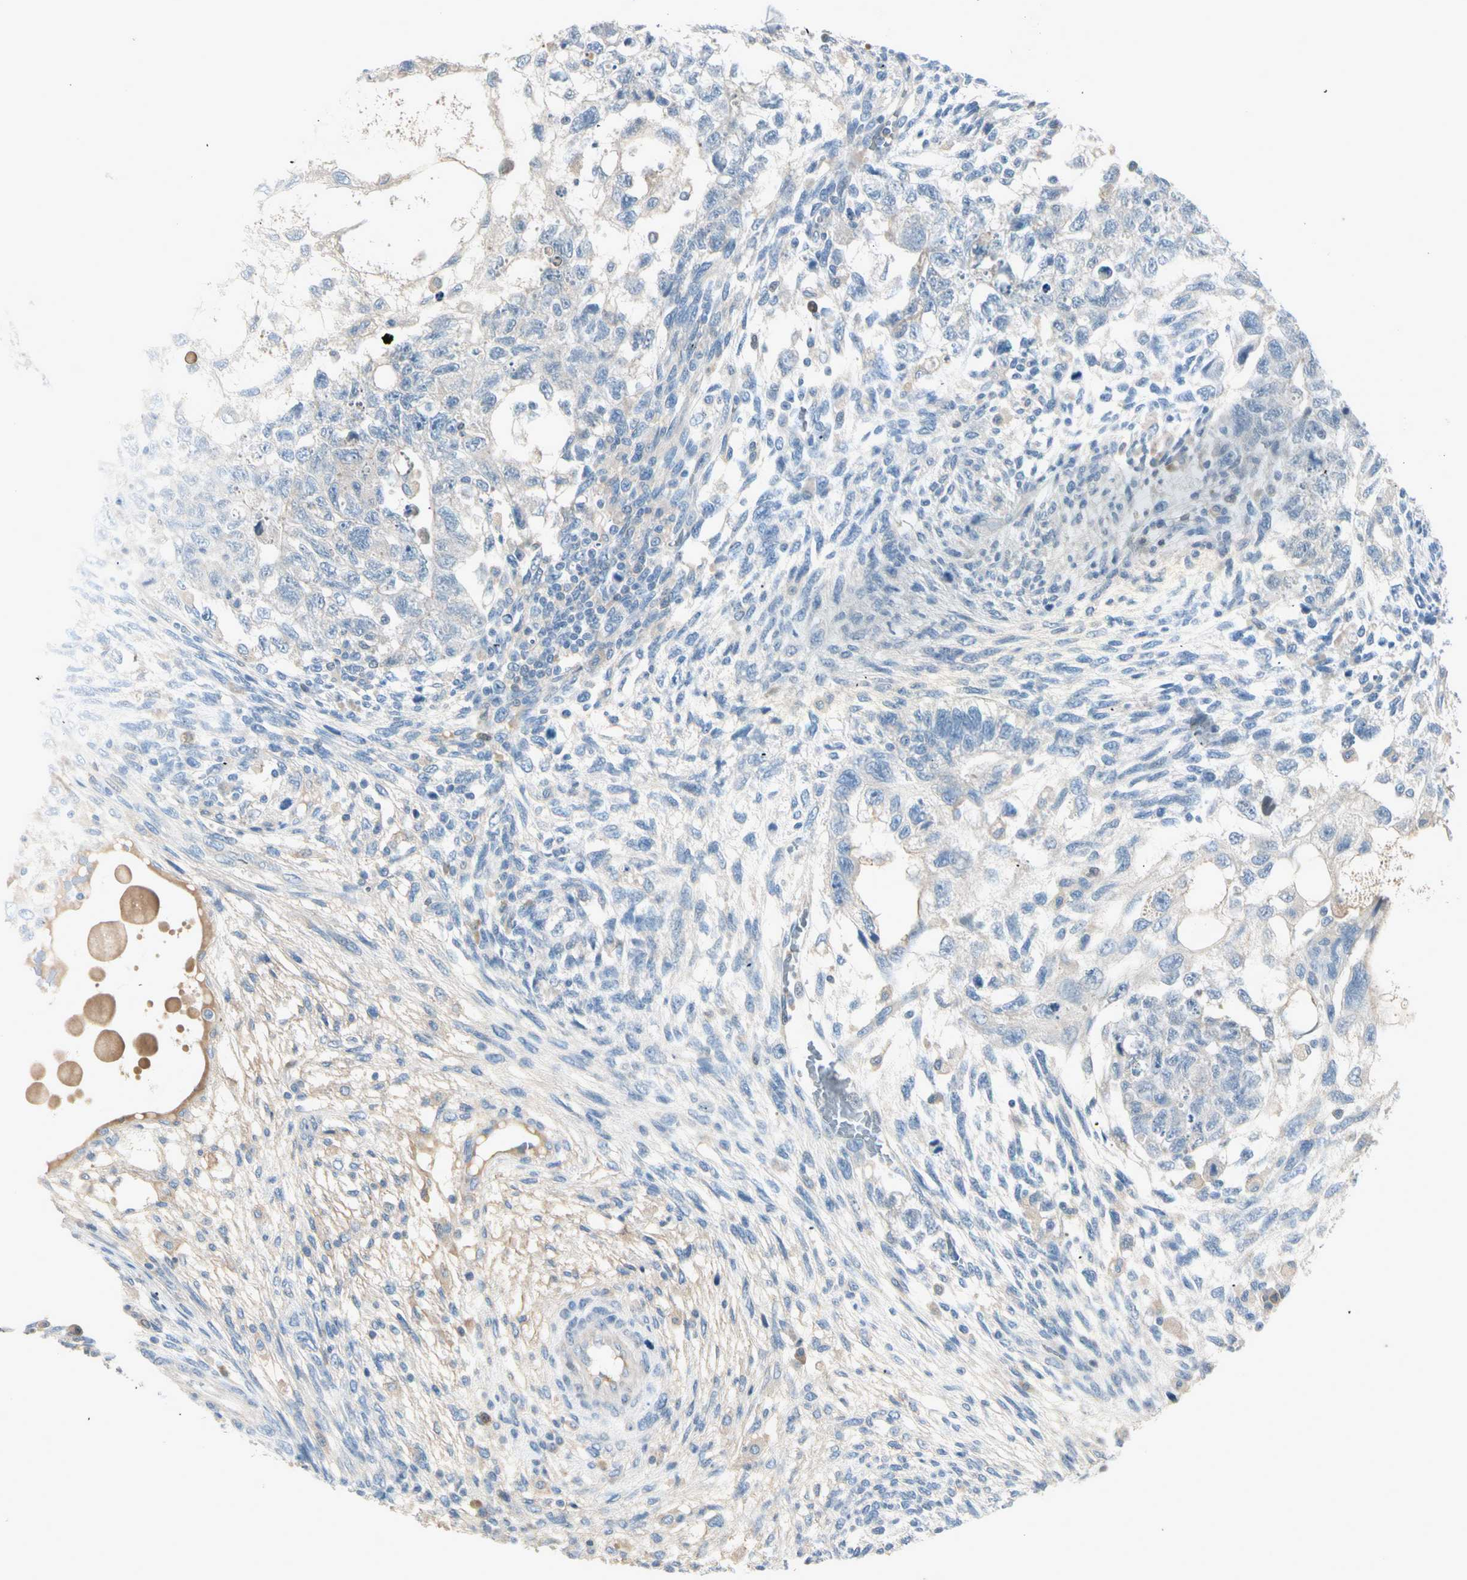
{"staining": {"intensity": "negative", "quantity": "none", "location": "none"}, "tissue": "testis cancer", "cell_type": "Tumor cells", "image_type": "cancer", "snomed": [{"axis": "morphology", "description": "Normal tissue, NOS"}, {"axis": "morphology", "description": "Carcinoma, Embryonal, NOS"}, {"axis": "topography", "description": "Testis"}], "caption": "The IHC histopathology image has no significant staining in tumor cells of testis embryonal carcinoma tissue.", "gene": "CYP2E1", "patient": {"sex": "male", "age": 36}}